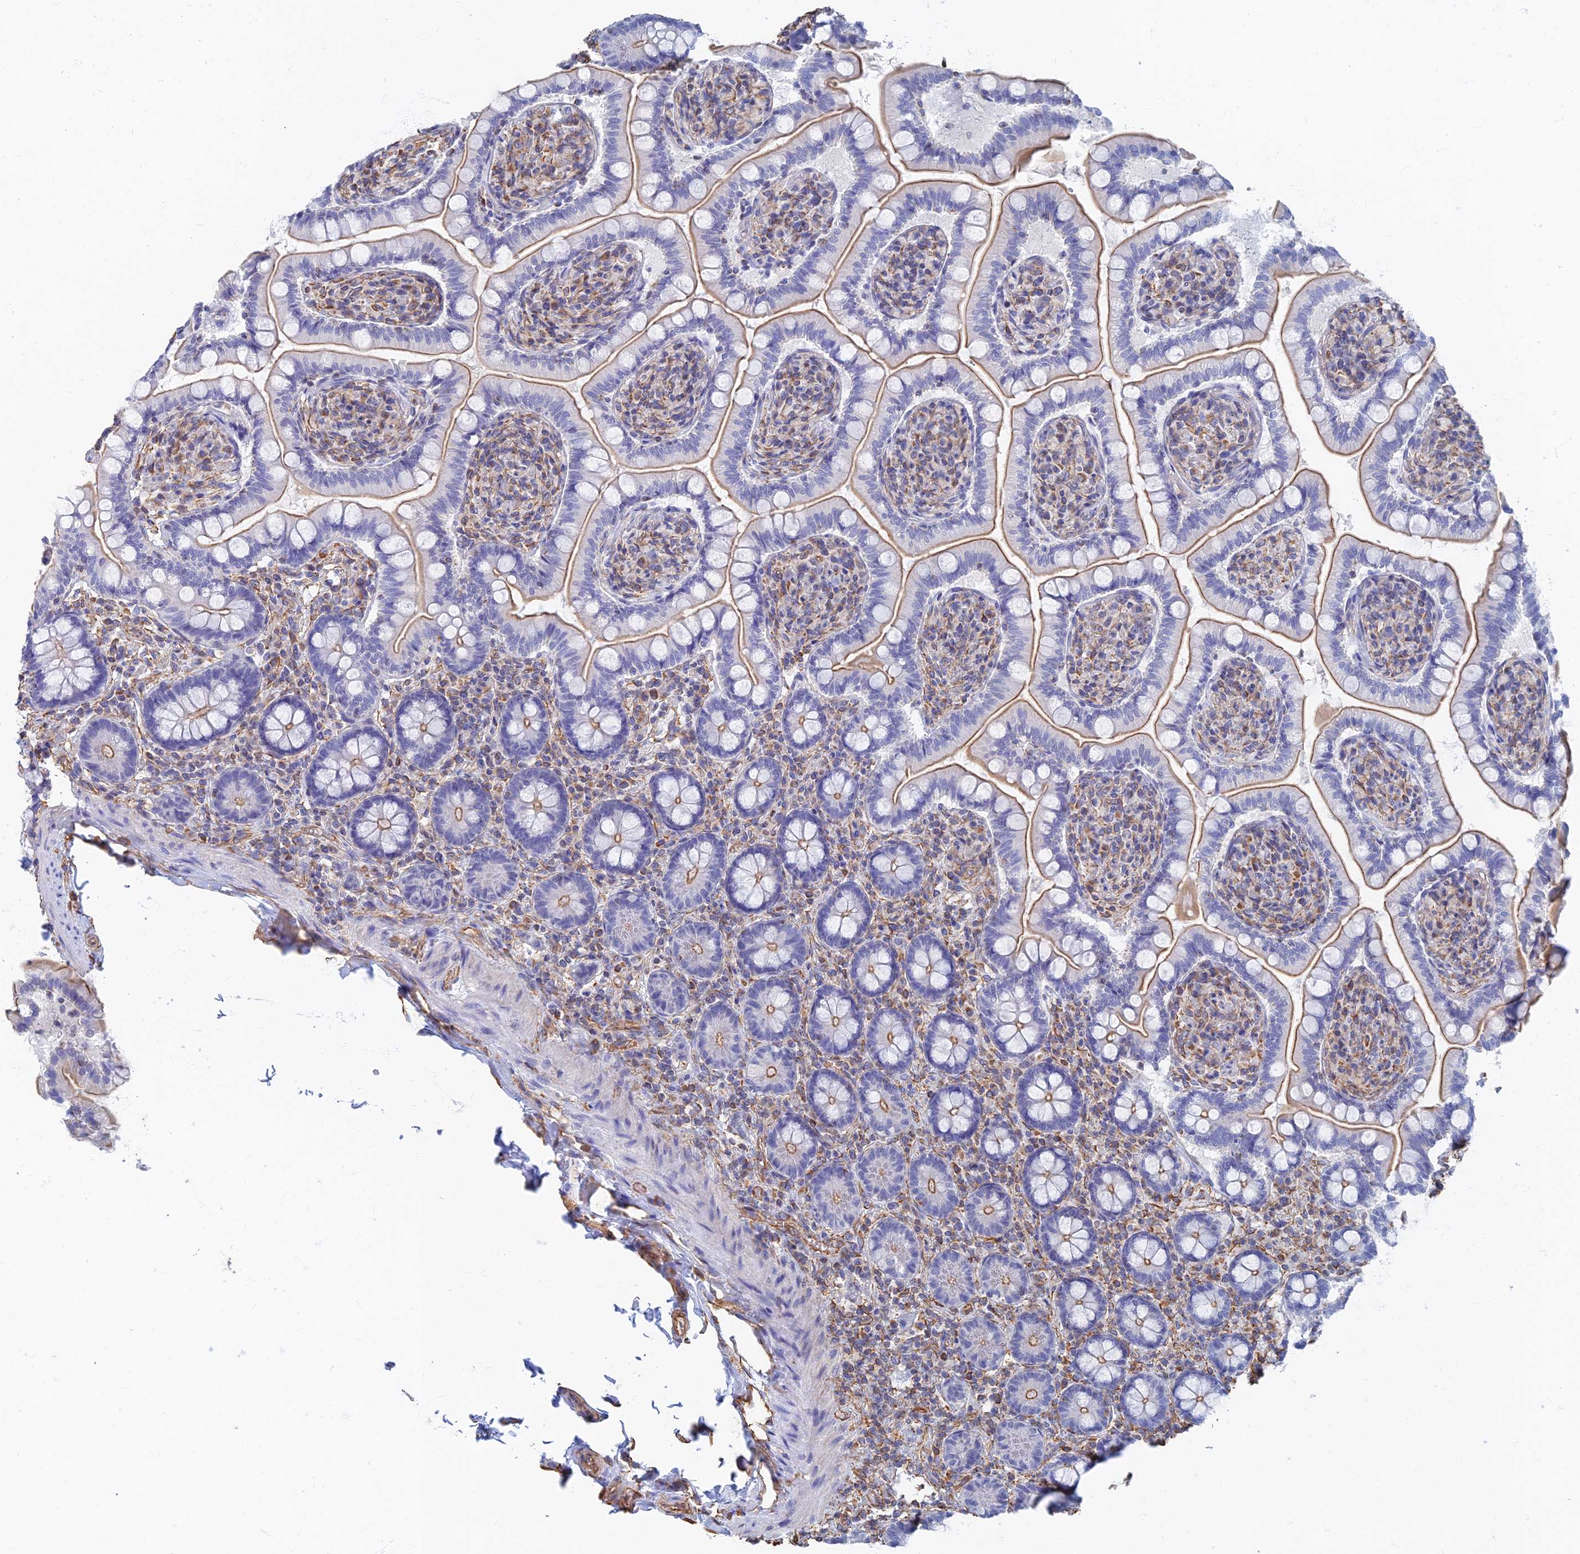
{"staining": {"intensity": "moderate", "quantity": "25%-75%", "location": "cytoplasmic/membranous"}, "tissue": "small intestine", "cell_type": "Glandular cells", "image_type": "normal", "snomed": [{"axis": "morphology", "description": "Normal tissue, NOS"}, {"axis": "topography", "description": "Small intestine"}], "caption": "IHC photomicrograph of normal small intestine: human small intestine stained using immunohistochemistry (IHC) demonstrates medium levels of moderate protein expression localized specifically in the cytoplasmic/membranous of glandular cells, appearing as a cytoplasmic/membranous brown color.", "gene": "RMC1", "patient": {"sex": "female", "age": 64}}